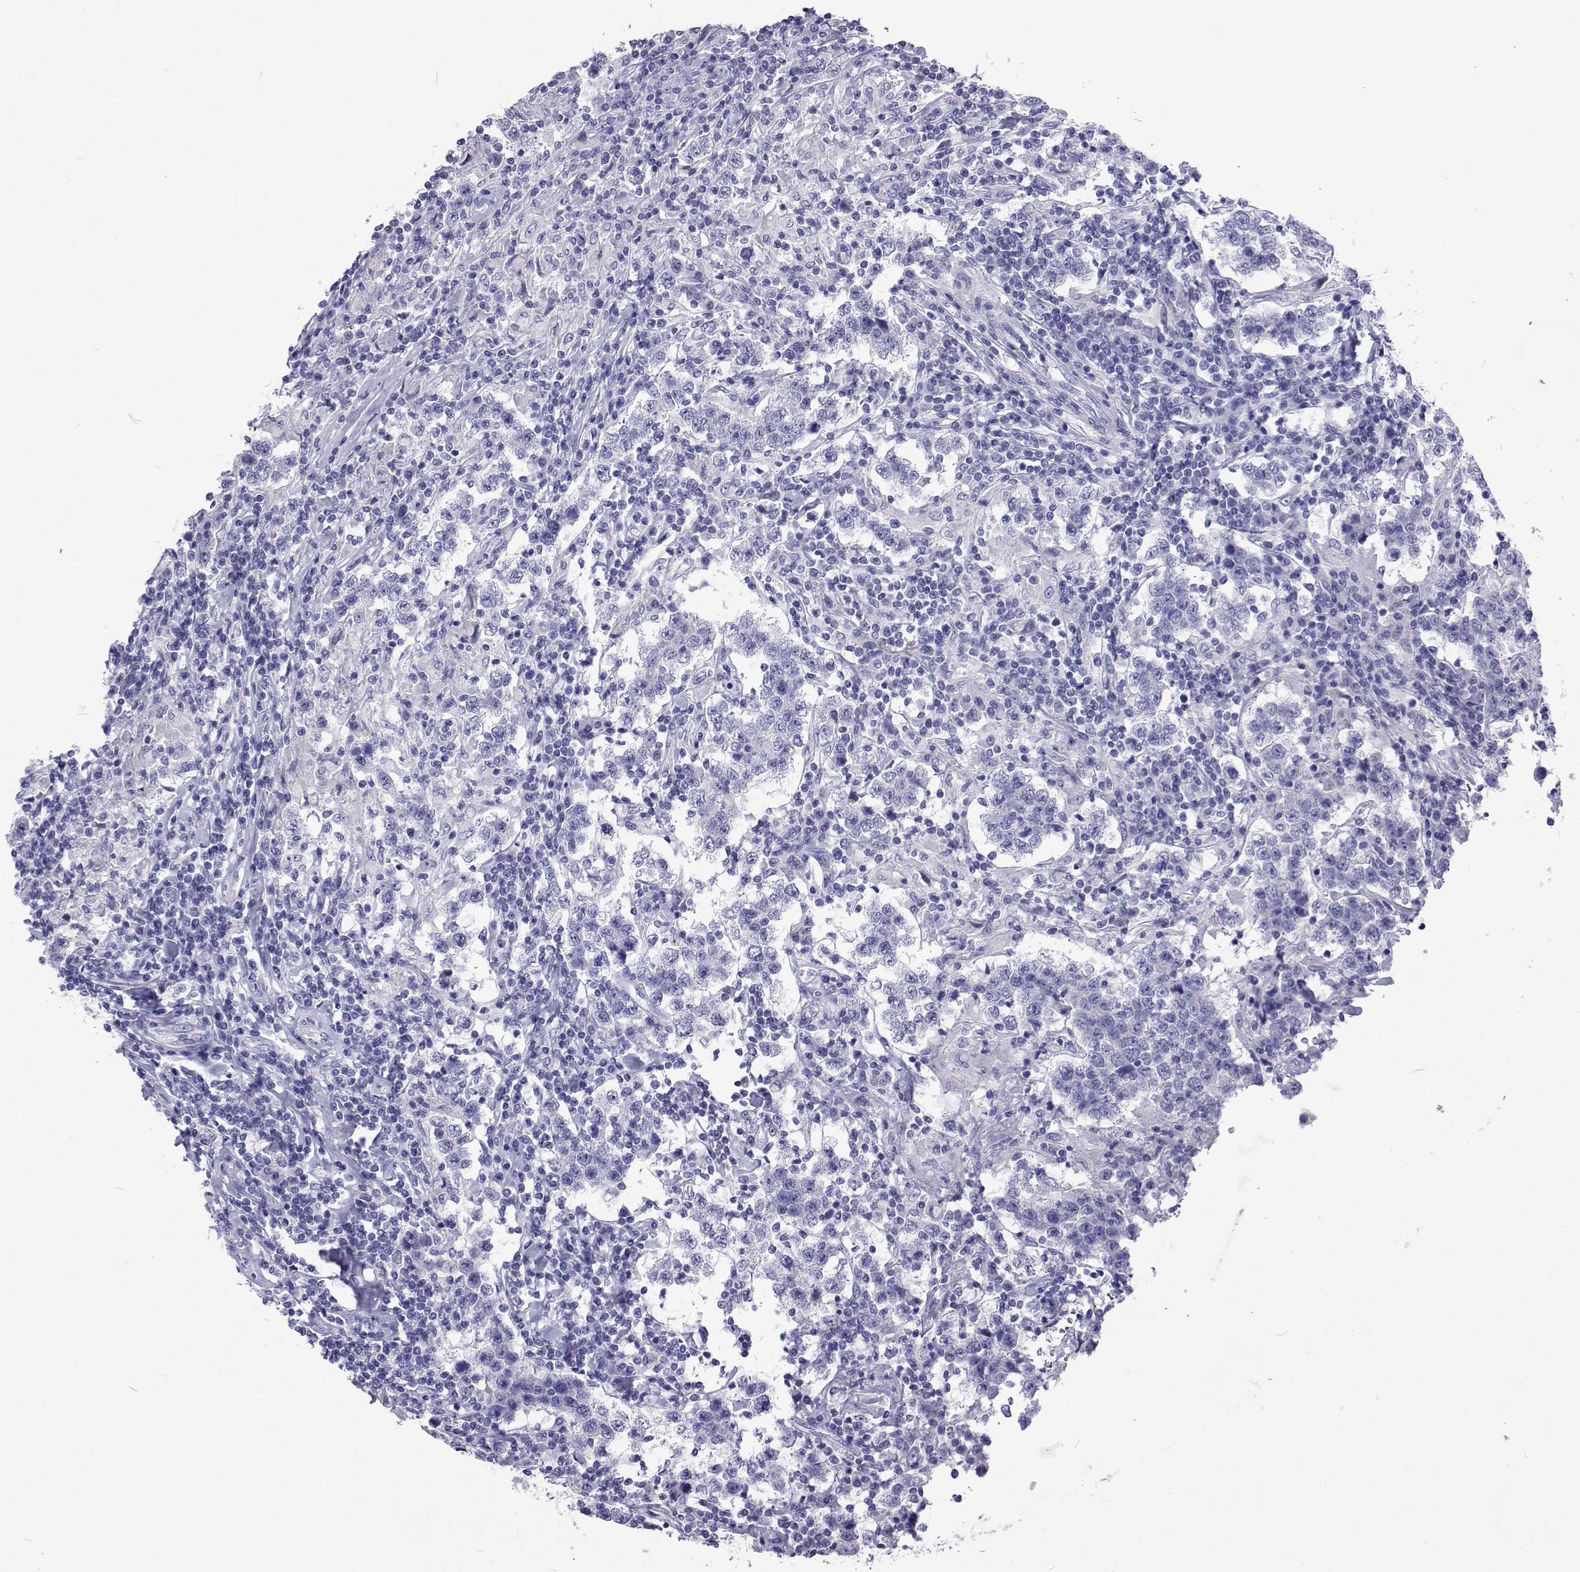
{"staining": {"intensity": "negative", "quantity": "none", "location": "none"}, "tissue": "testis cancer", "cell_type": "Tumor cells", "image_type": "cancer", "snomed": [{"axis": "morphology", "description": "Seminoma, NOS"}, {"axis": "morphology", "description": "Carcinoma, Embryonal, NOS"}, {"axis": "topography", "description": "Testis"}], "caption": "This is an immunohistochemistry histopathology image of human testis embryonal carcinoma. There is no positivity in tumor cells.", "gene": "UMODL1", "patient": {"sex": "male", "age": 41}}